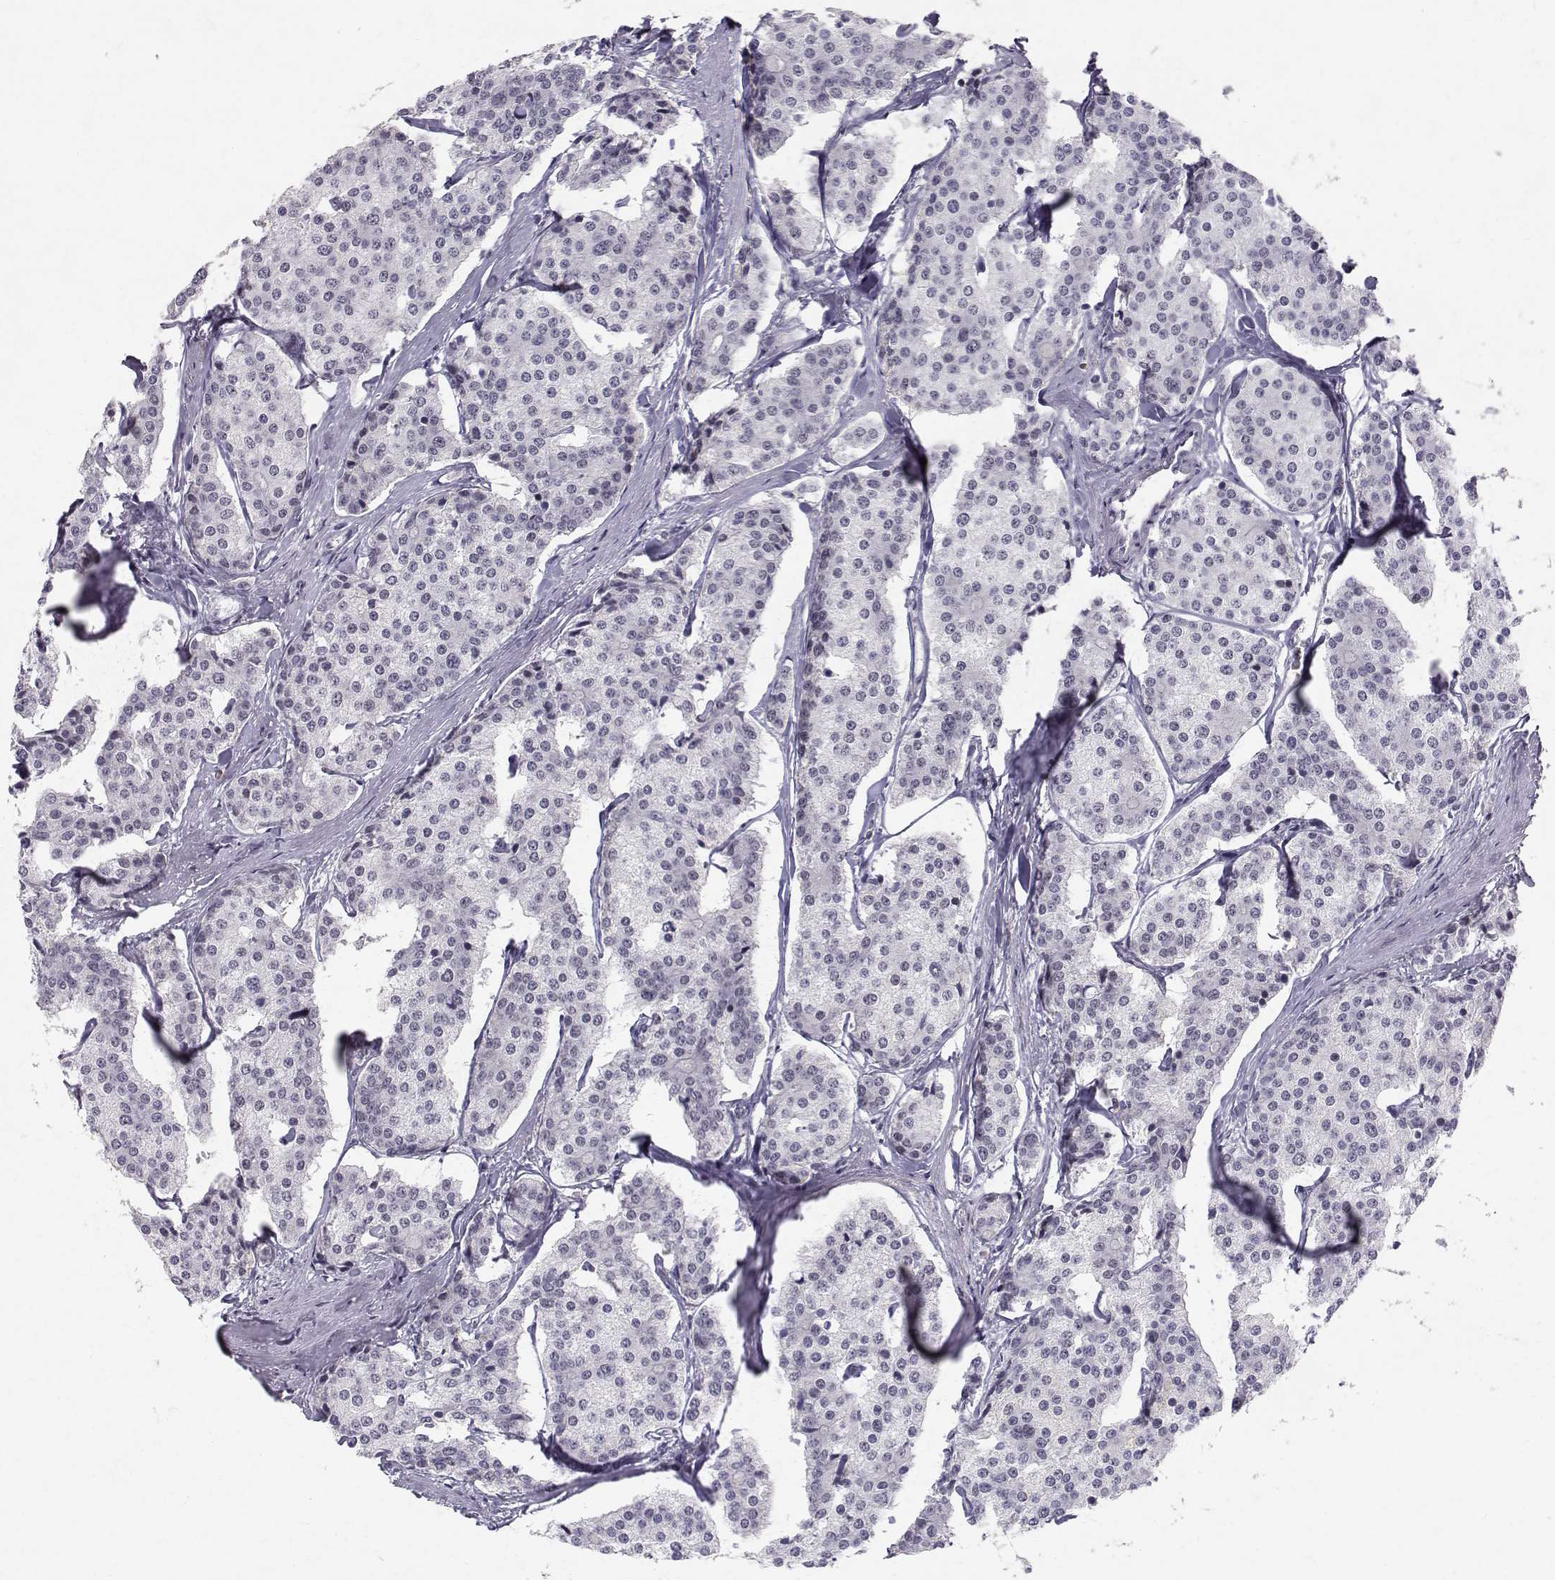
{"staining": {"intensity": "negative", "quantity": "none", "location": "none"}, "tissue": "carcinoid", "cell_type": "Tumor cells", "image_type": "cancer", "snomed": [{"axis": "morphology", "description": "Carcinoid, malignant, NOS"}, {"axis": "topography", "description": "Small intestine"}], "caption": "There is no significant positivity in tumor cells of carcinoid (malignant).", "gene": "RPP38", "patient": {"sex": "female", "age": 65}}